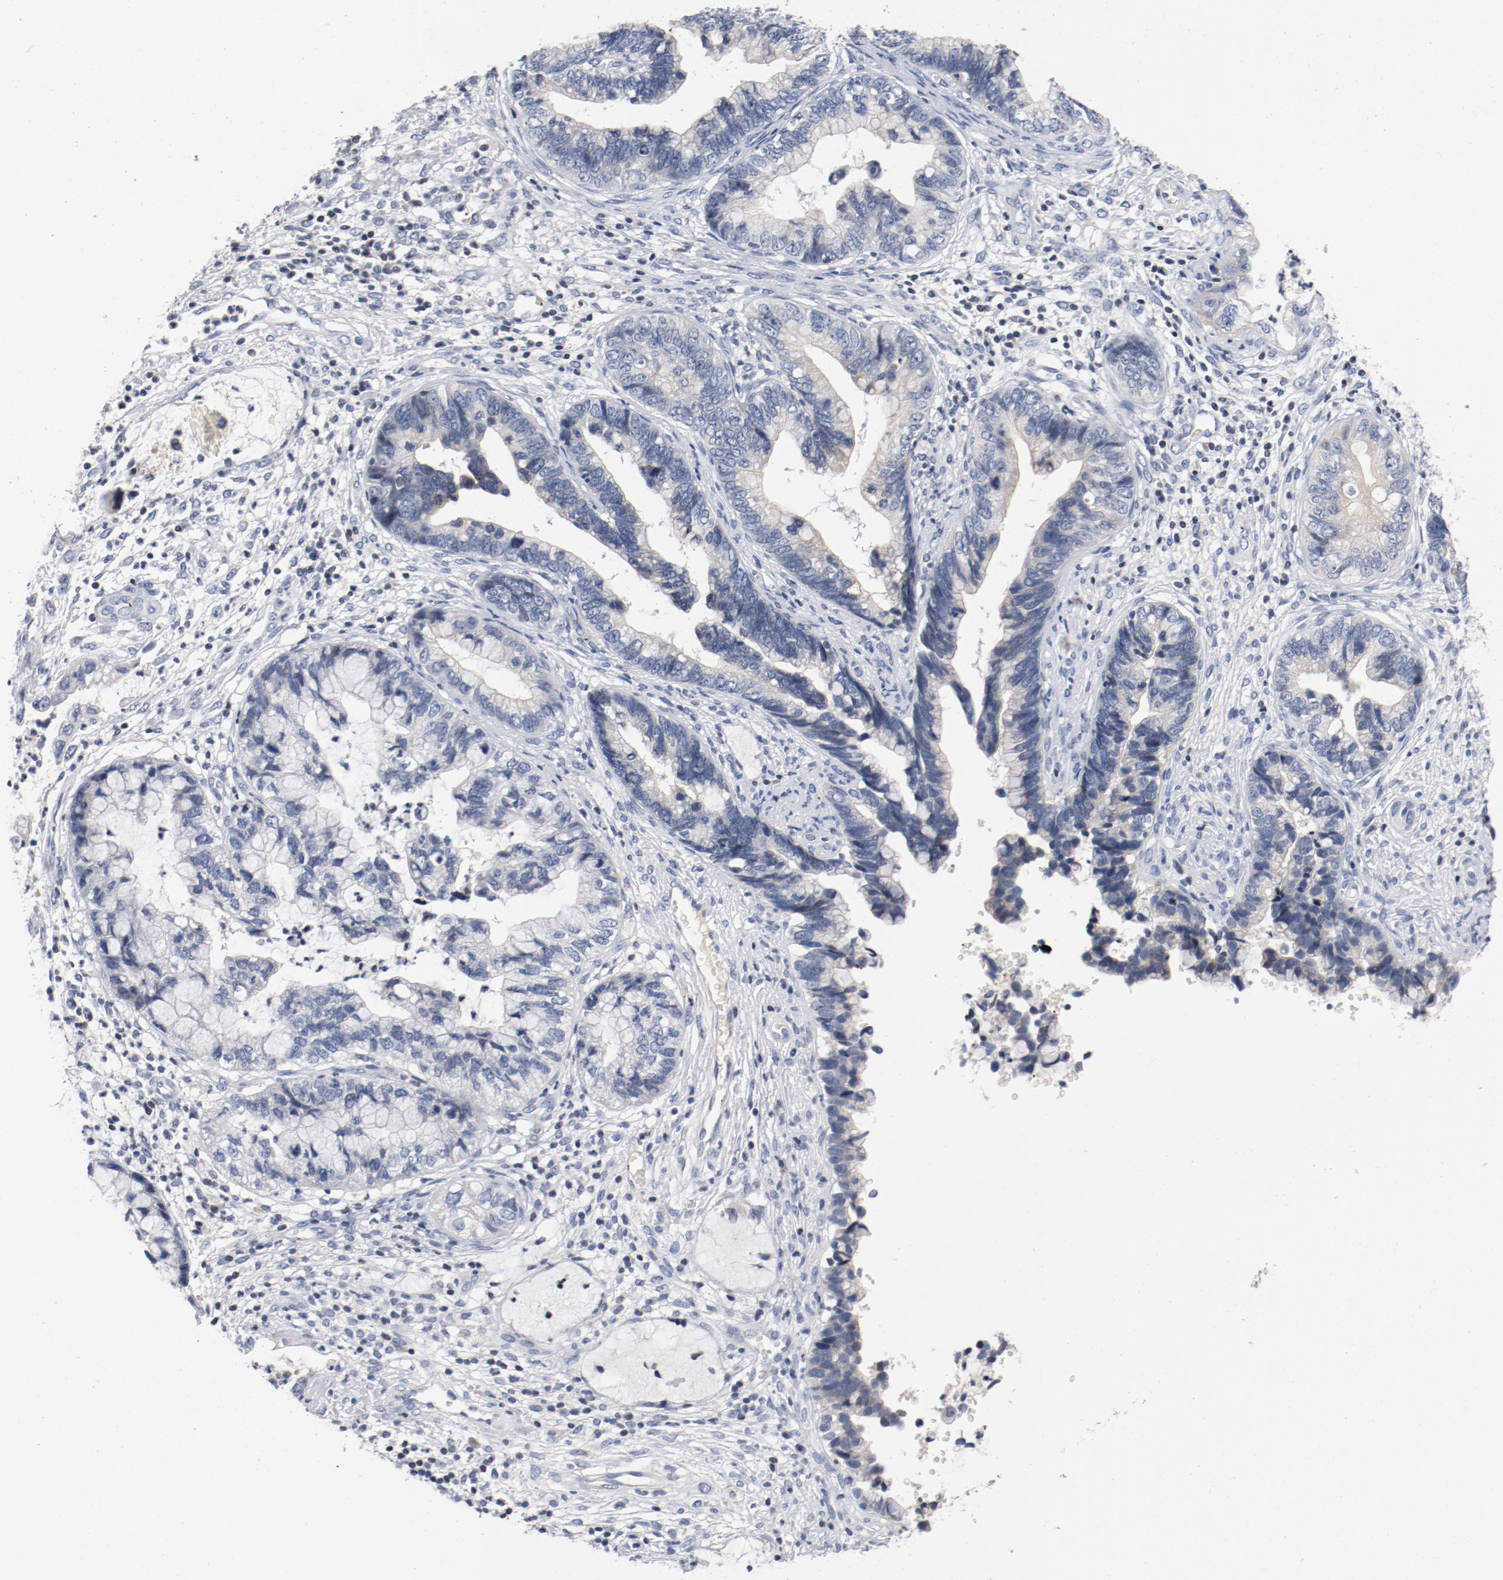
{"staining": {"intensity": "negative", "quantity": "none", "location": "none"}, "tissue": "cervical cancer", "cell_type": "Tumor cells", "image_type": "cancer", "snomed": [{"axis": "morphology", "description": "Adenocarcinoma, NOS"}, {"axis": "topography", "description": "Cervix"}], "caption": "Cervical adenocarcinoma was stained to show a protein in brown. There is no significant positivity in tumor cells.", "gene": "PIM1", "patient": {"sex": "female", "age": 44}}